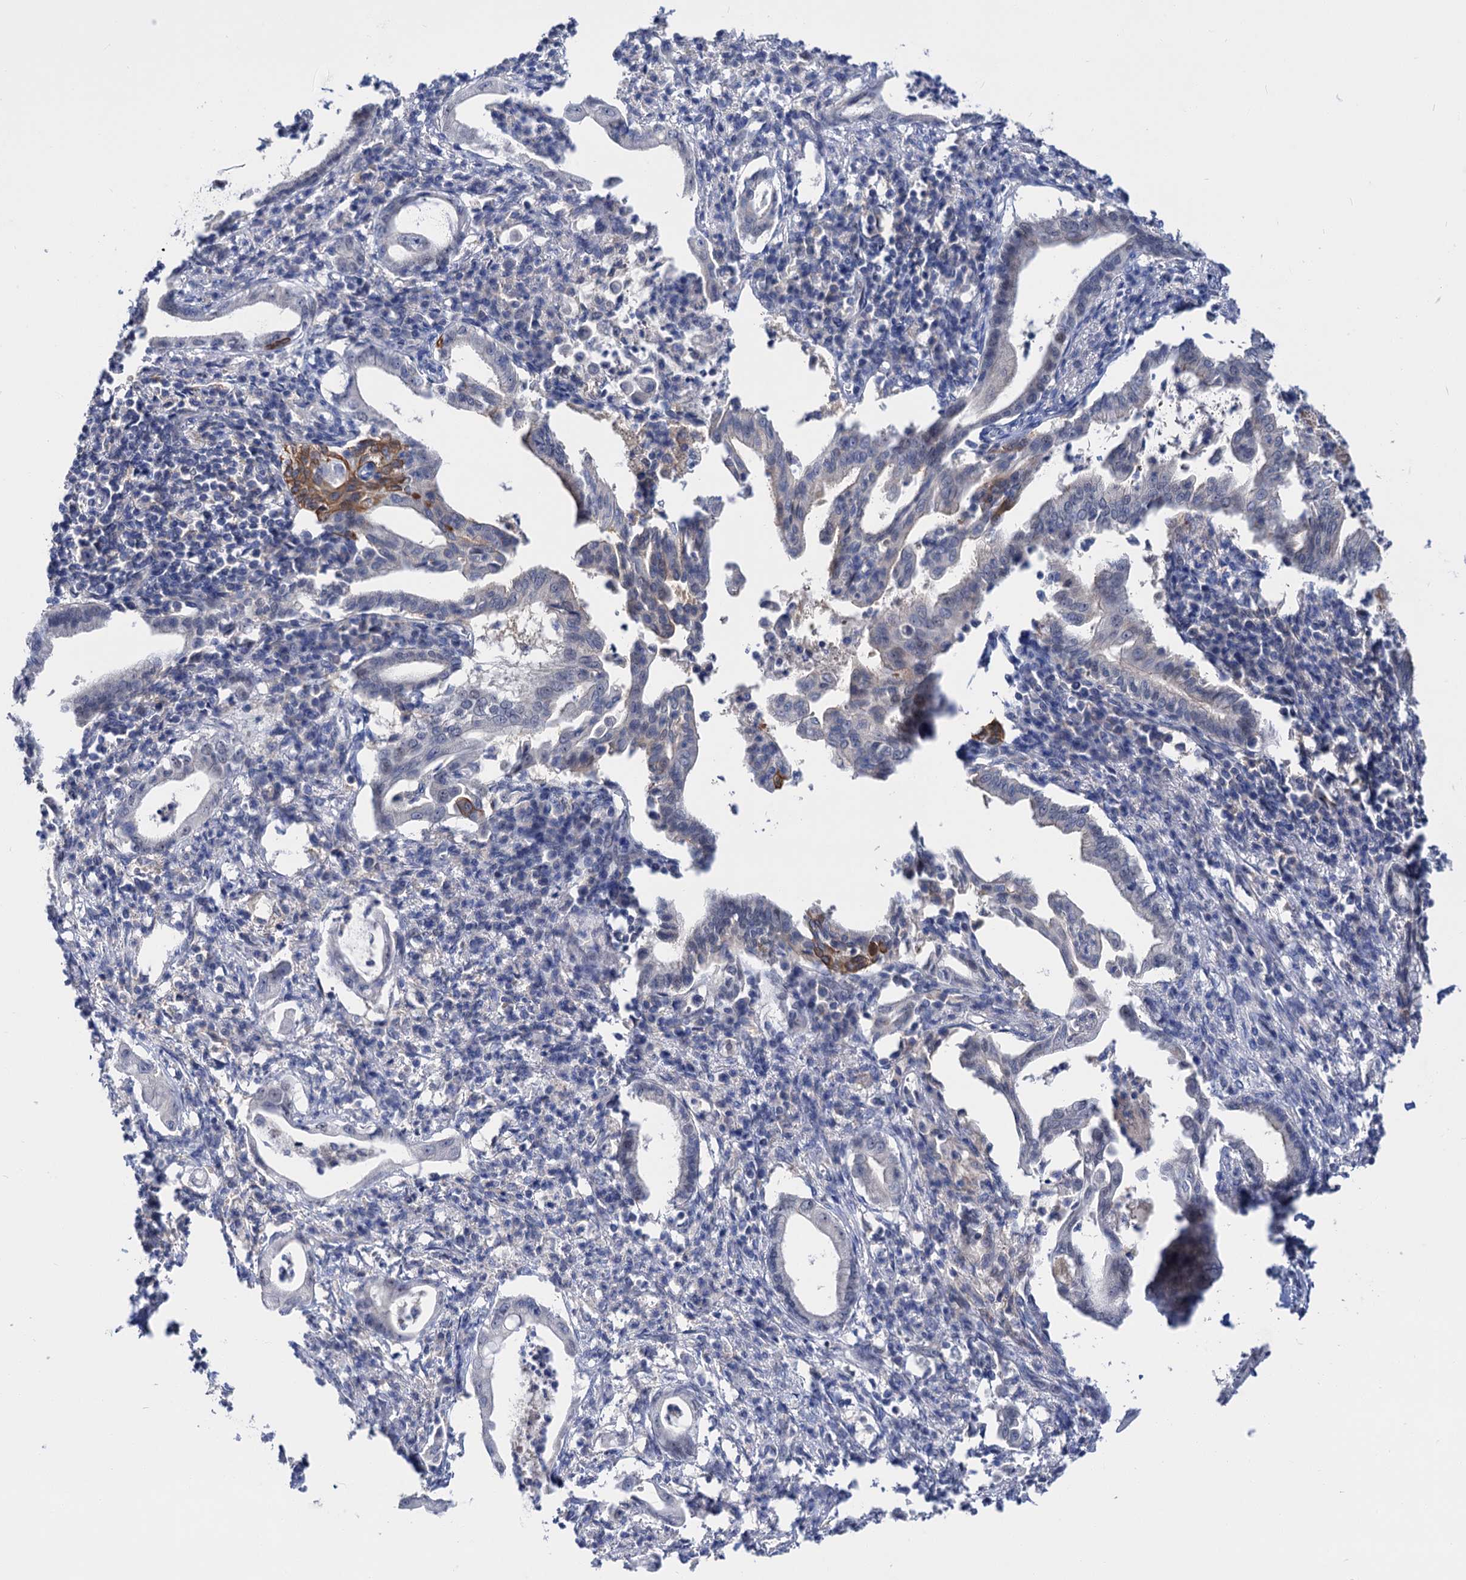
{"staining": {"intensity": "negative", "quantity": "none", "location": "none"}, "tissue": "pancreatic cancer", "cell_type": "Tumor cells", "image_type": "cancer", "snomed": [{"axis": "morphology", "description": "Adenocarcinoma, NOS"}, {"axis": "topography", "description": "Pancreas"}], "caption": "Pancreatic cancer was stained to show a protein in brown. There is no significant staining in tumor cells. The staining is performed using DAB (3,3'-diaminobenzidine) brown chromogen with nuclei counter-stained in using hematoxylin.", "gene": "NEK10", "patient": {"sex": "female", "age": 55}}